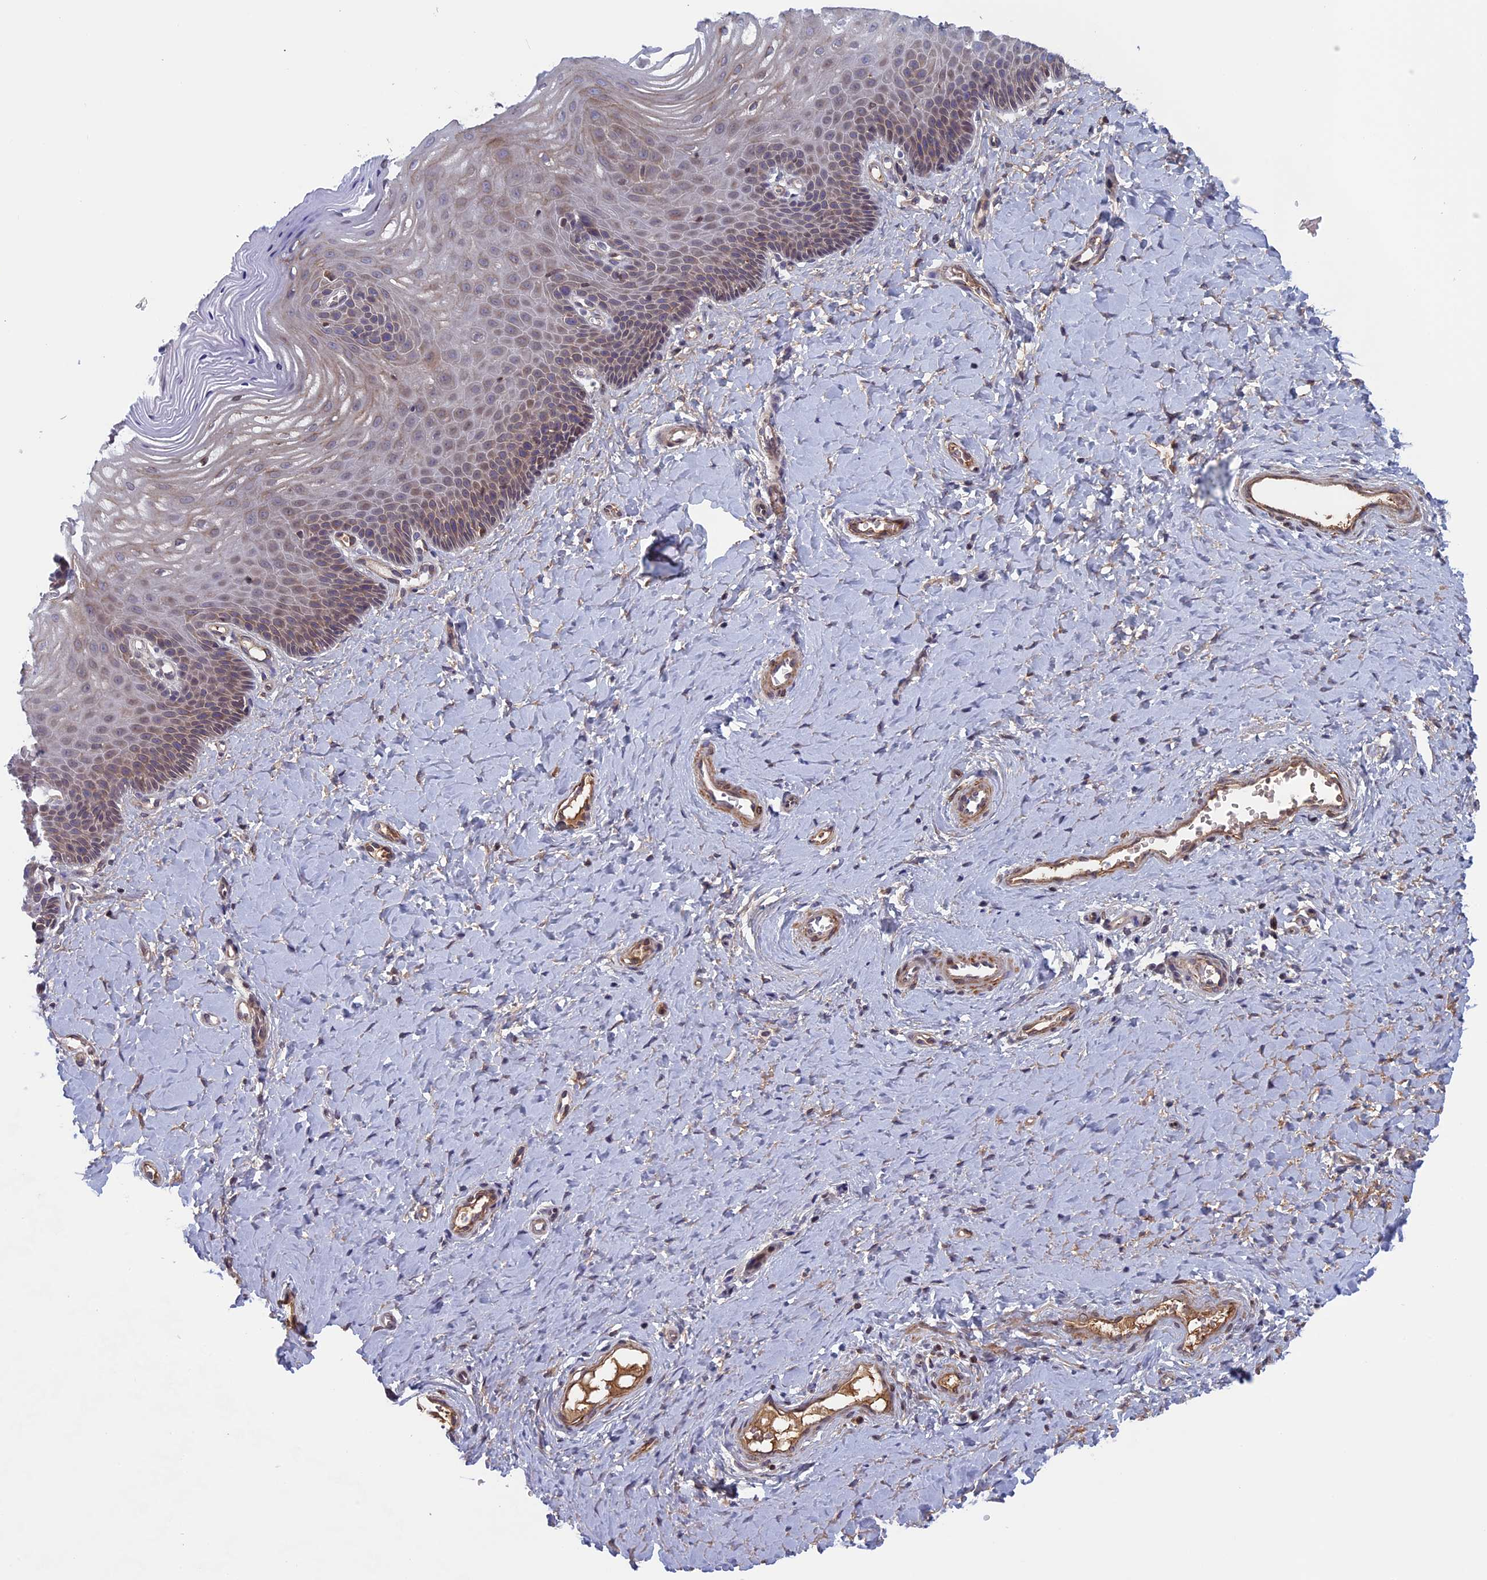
{"staining": {"intensity": "weak", "quantity": ">75%", "location": "cytoplasmic/membranous"}, "tissue": "vagina", "cell_type": "Squamous epithelial cells", "image_type": "normal", "snomed": [{"axis": "morphology", "description": "Normal tissue, NOS"}, {"axis": "topography", "description": "Vagina"}], "caption": "Vagina stained with immunohistochemistry (IHC) demonstrates weak cytoplasmic/membranous positivity in about >75% of squamous epithelial cells.", "gene": "FADS1", "patient": {"sex": "female", "age": 65}}